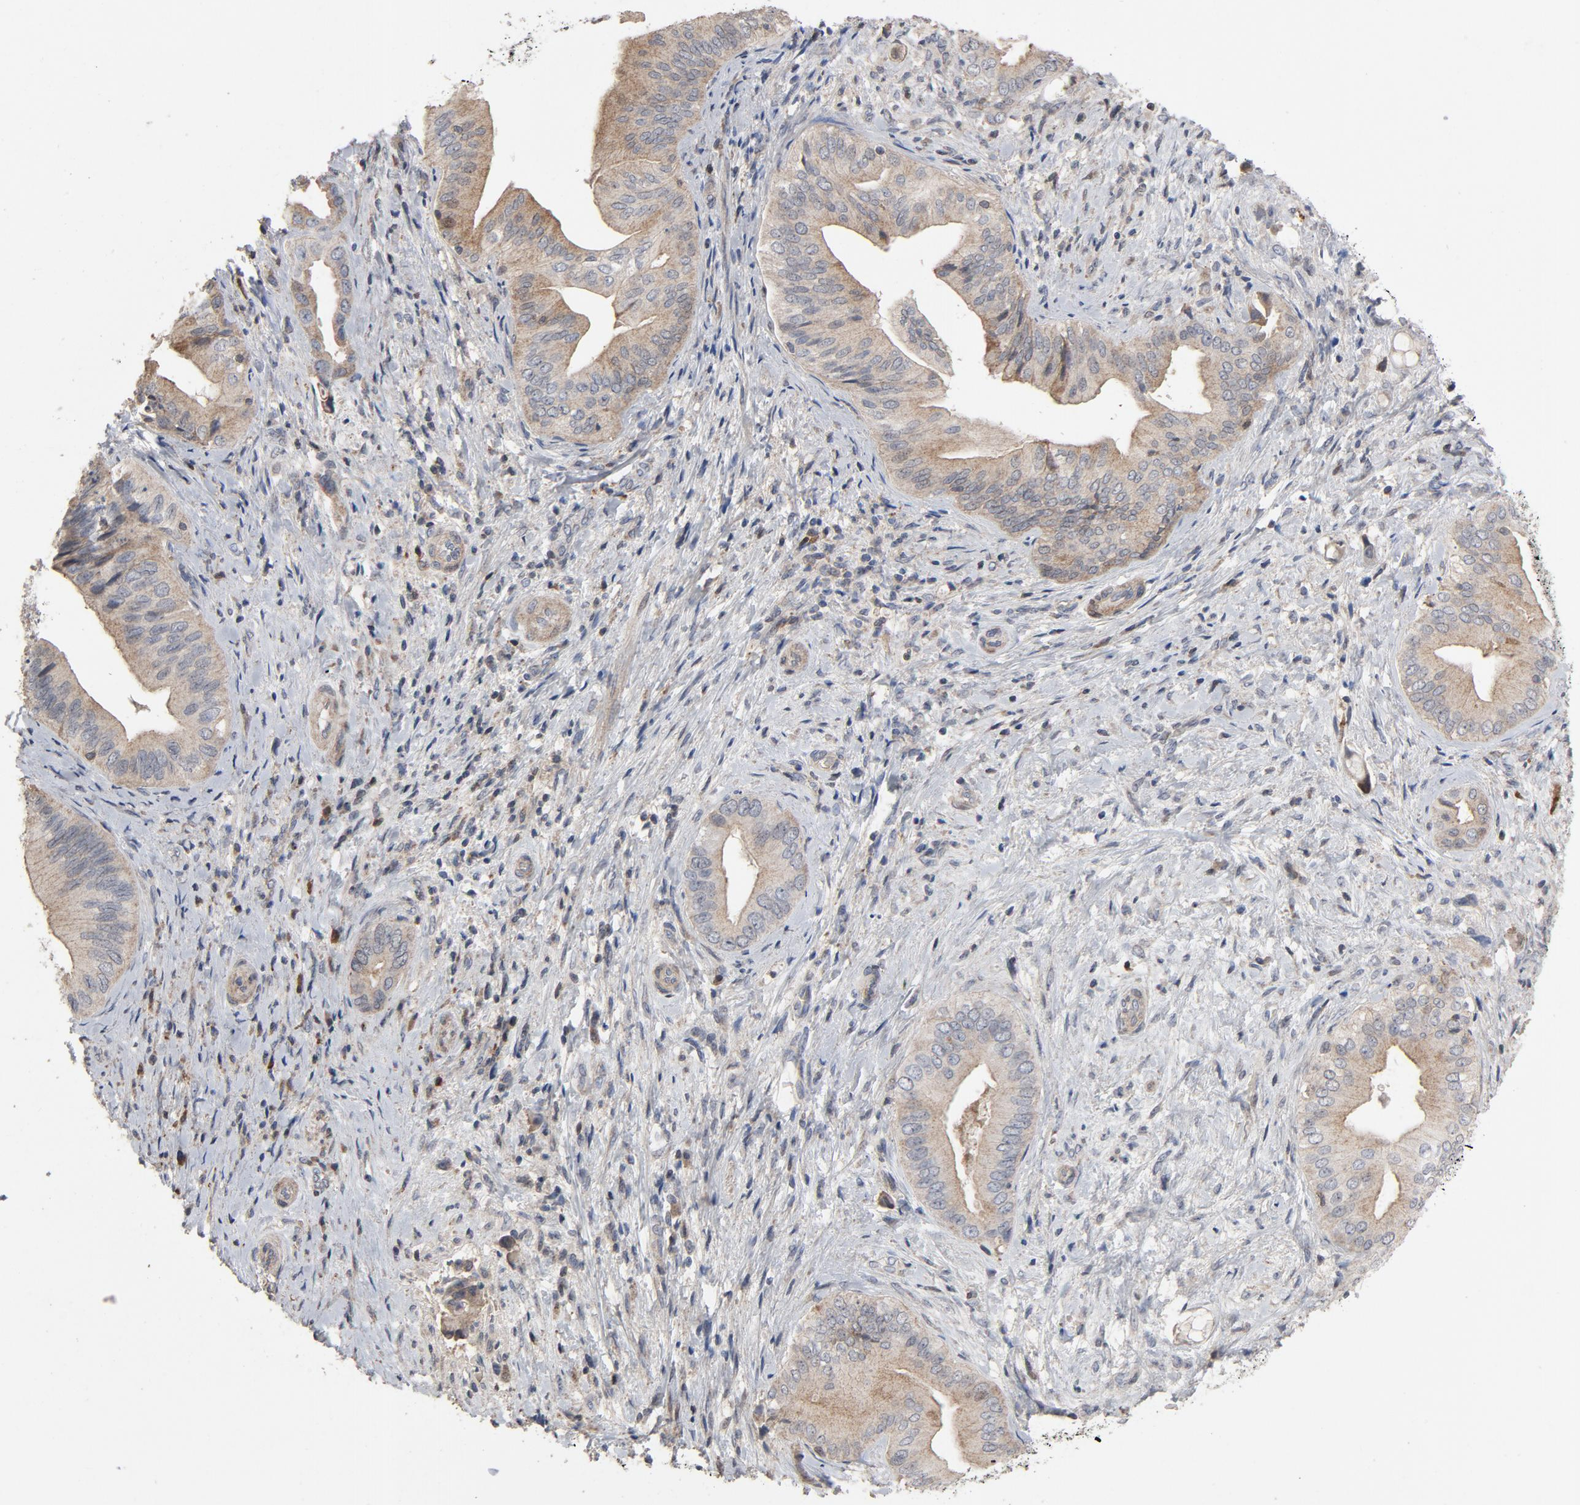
{"staining": {"intensity": "weak", "quantity": ">75%", "location": "cytoplasmic/membranous"}, "tissue": "liver cancer", "cell_type": "Tumor cells", "image_type": "cancer", "snomed": [{"axis": "morphology", "description": "Cholangiocarcinoma"}, {"axis": "topography", "description": "Liver"}], "caption": "Weak cytoplasmic/membranous positivity for a protein is seen in approximately >75% of tumor cells of liver cholangiocarcinoma using immunohistochemistry.", "gene": "CDK6", "patient": {"sex": "male", "age": 58}}